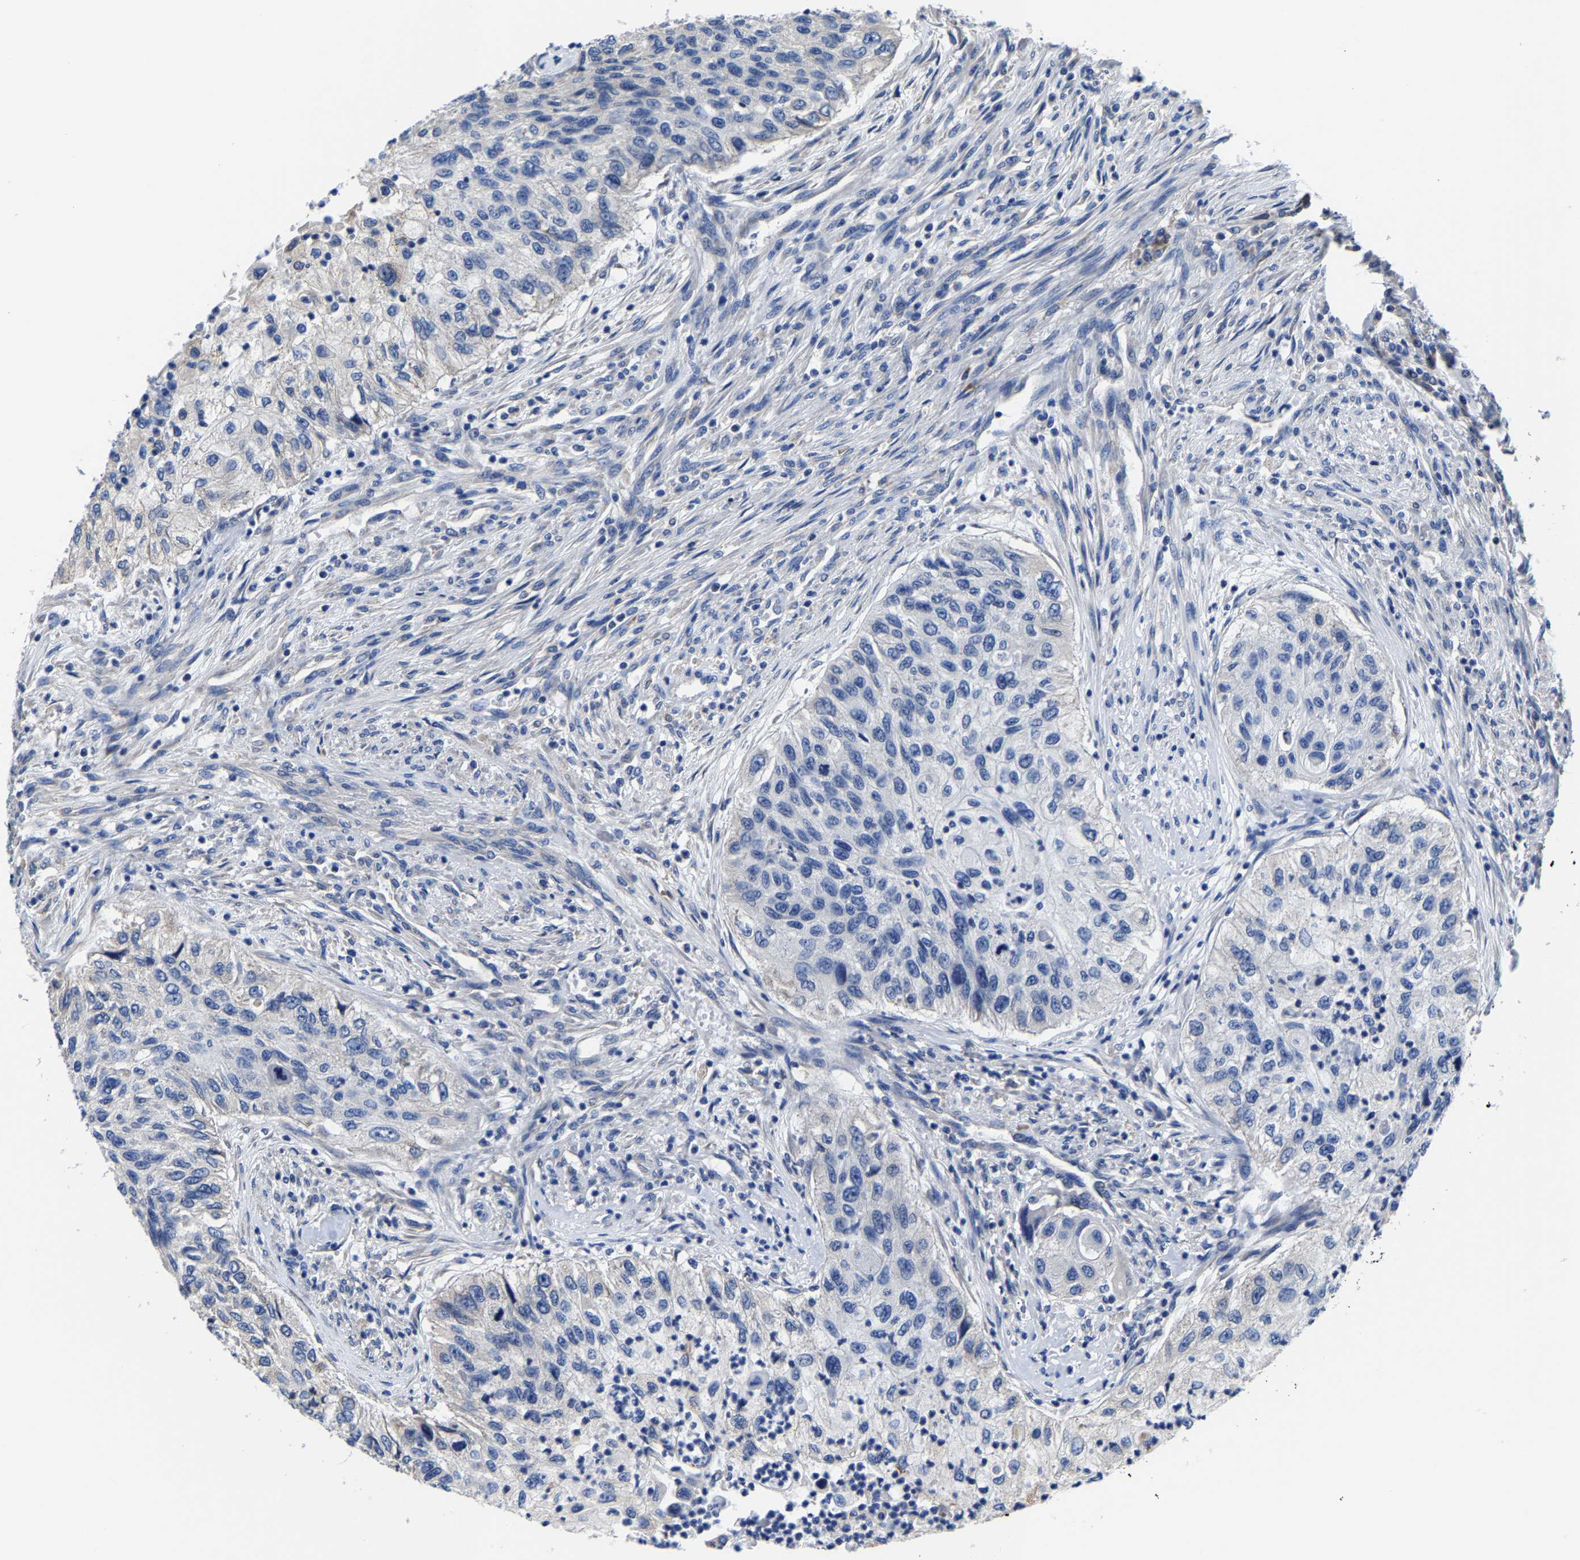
{"staining": {"intensity": "negative", "quantity": "none", "location": "none"}, "tissue": "urothelial cancer", "cell_type": "Tumor cells", "image_type": "cancer", "snomed": [{"axis": "morphology", "description": "Urothelial carcinoma, High grade"}, {"axis": "topography", "description": "Urinary bladder"}], "caption": "Tumor cells show no significant protein positivity in high-grade urothelial carcinoma.", "gene": "SRPK2", "patient": {"sex": "female", "age": 60}}